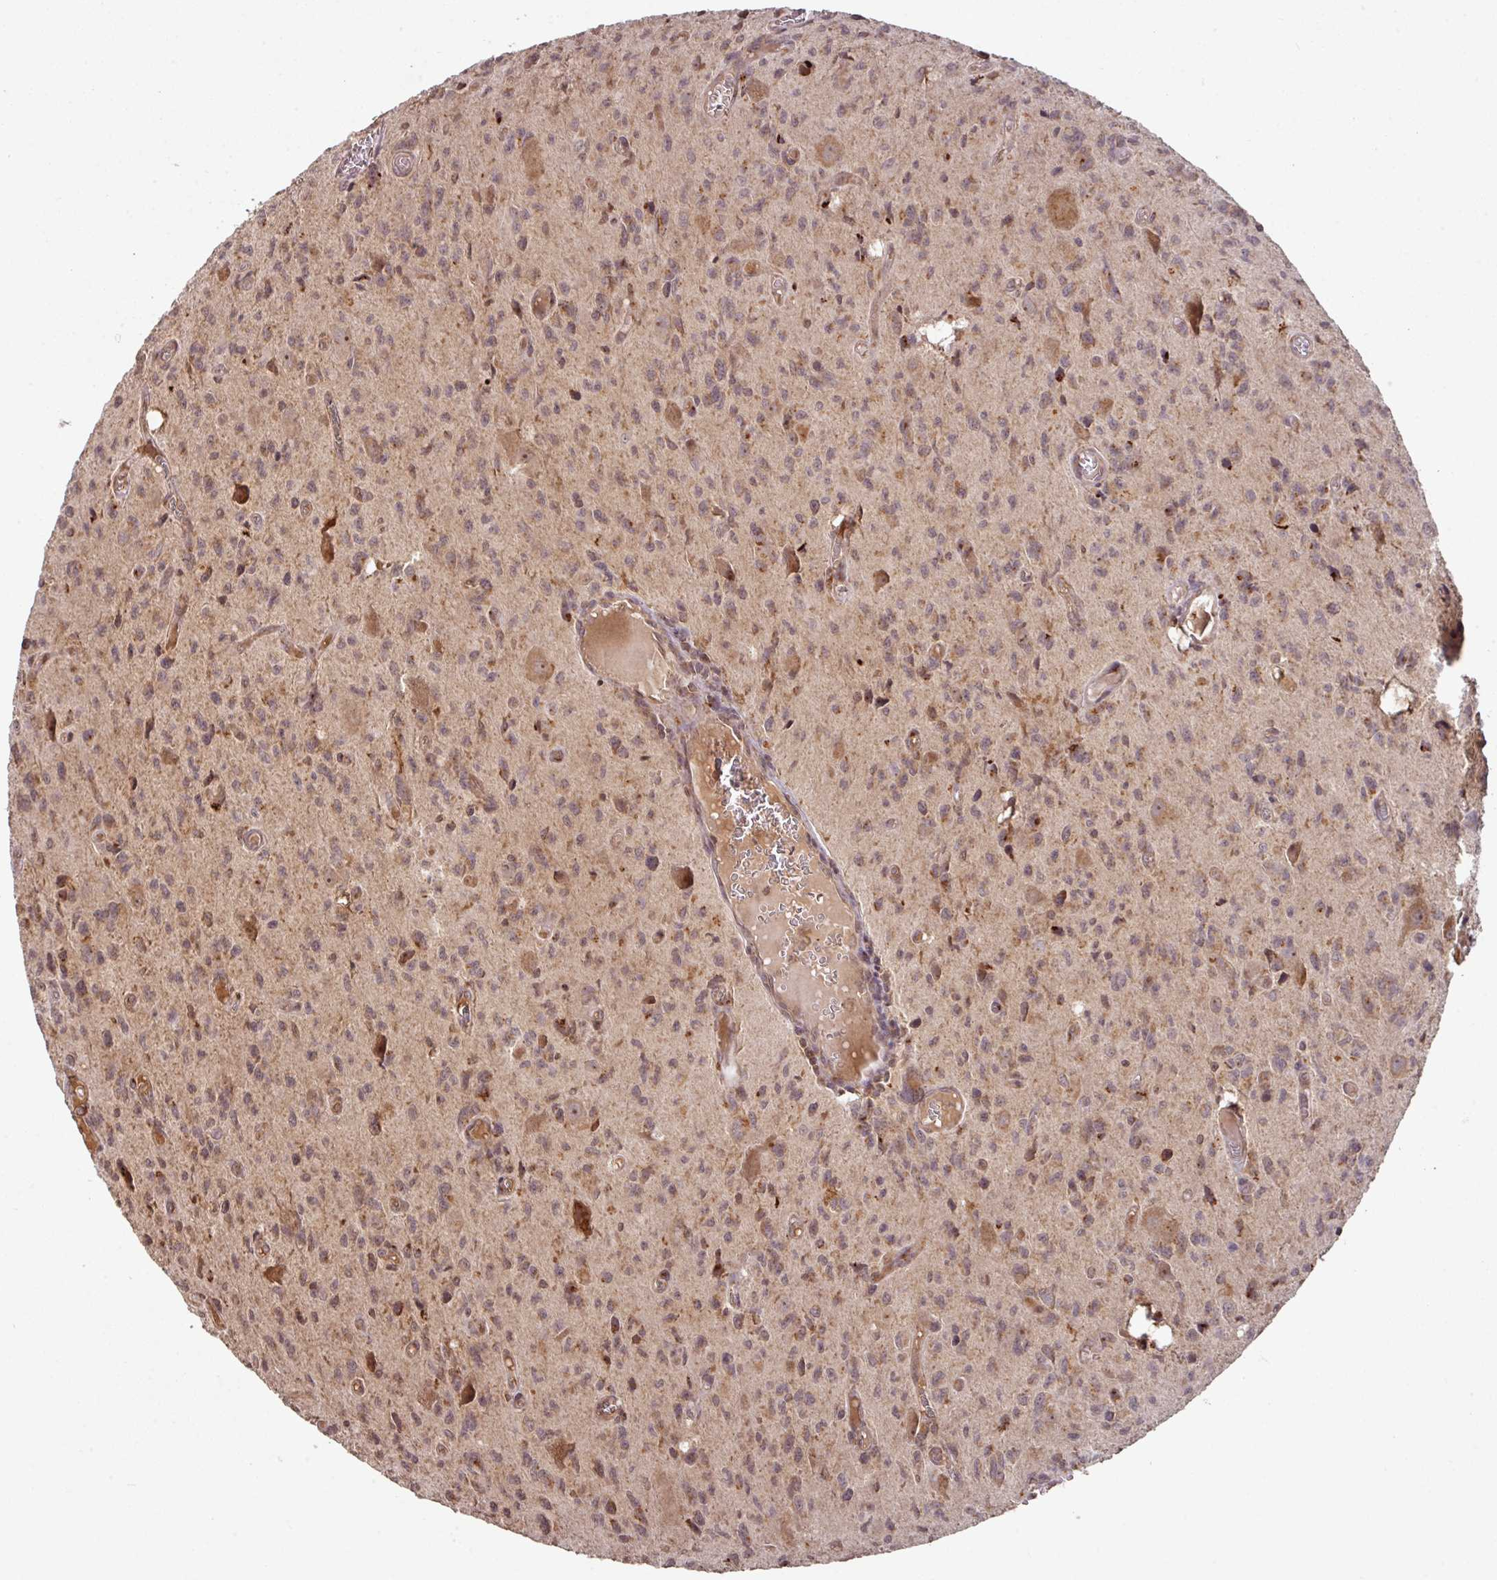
{"staining": {"intensity": "moderate", "quantity": ">75%", "location": "cytoplasmic/membranous"}, "tissue": "glioma", "cell_type": "Tumor cells", "image_type": "cancer", "snomed": [{"axis": "morphology", "description": "Glioma, malignant, High grade"}, {"axis": "topography", "description": "Brain"}], "caption": "Protein expression analysis of human glioma reveals moderate cytoplasmic/membranous staining in about >75% of tumor cells.", "gene": "MRRF", "patient": {"sex": "male", "age": 76}}